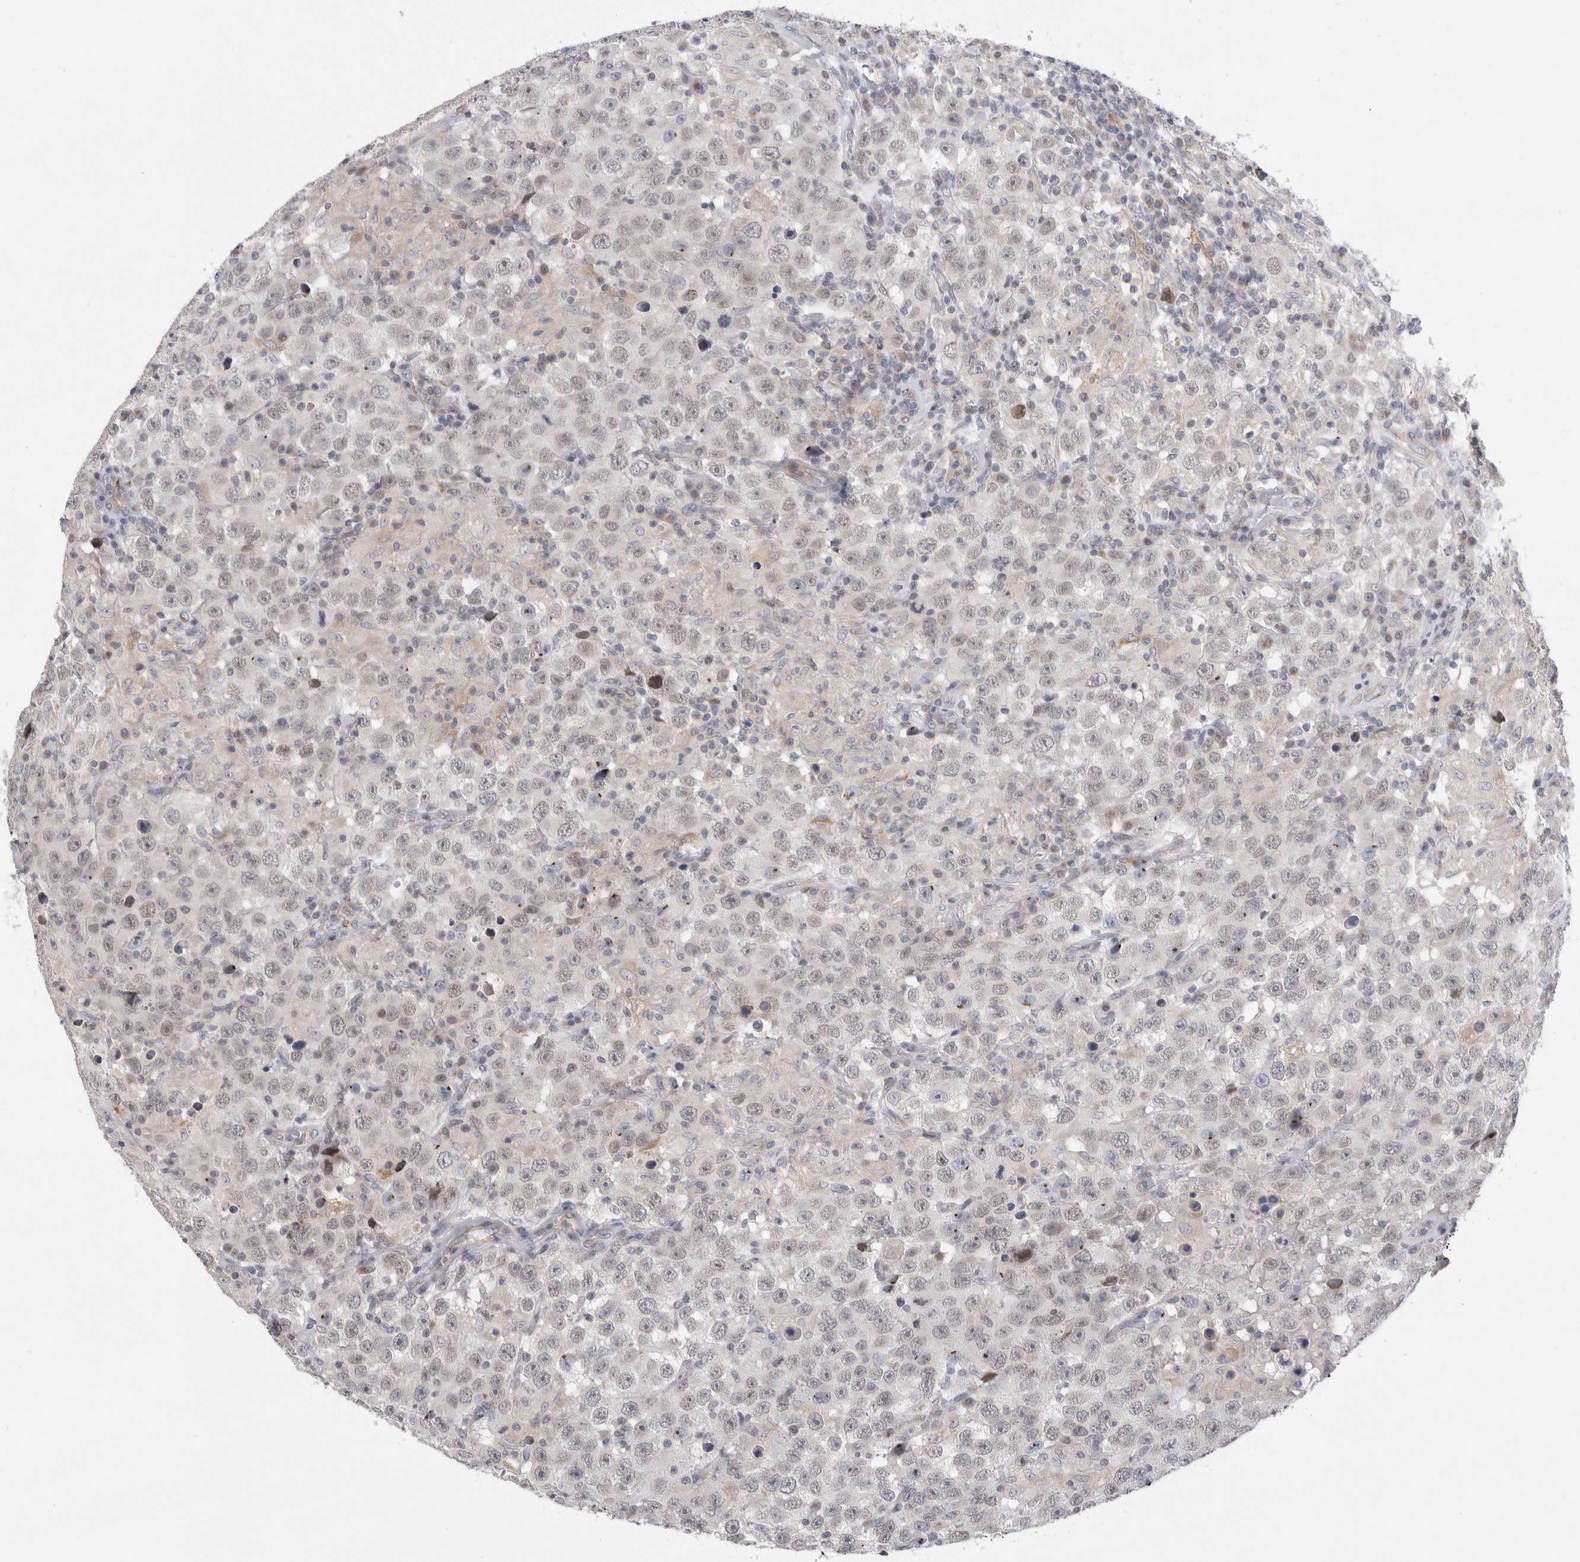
{"staining": {"intensity": "negative", "quantity": "none", "location": "none"}, "tissue": "testis cancer", "cell_type": "Tumor cells", "image_type": "cancer", "snomed": [{"axis": "morphology", "description": "Seminoma, NOS"}, {"axis": "topography", "description": "Testis"}], "caption": "An immunohistochemistry (IHC) micrograph of testis cancer is shown. There is no staining in tumor cells of testis cancer.", "gene": "SYTL5", "patient": {"sex": "male", "age": 41}}